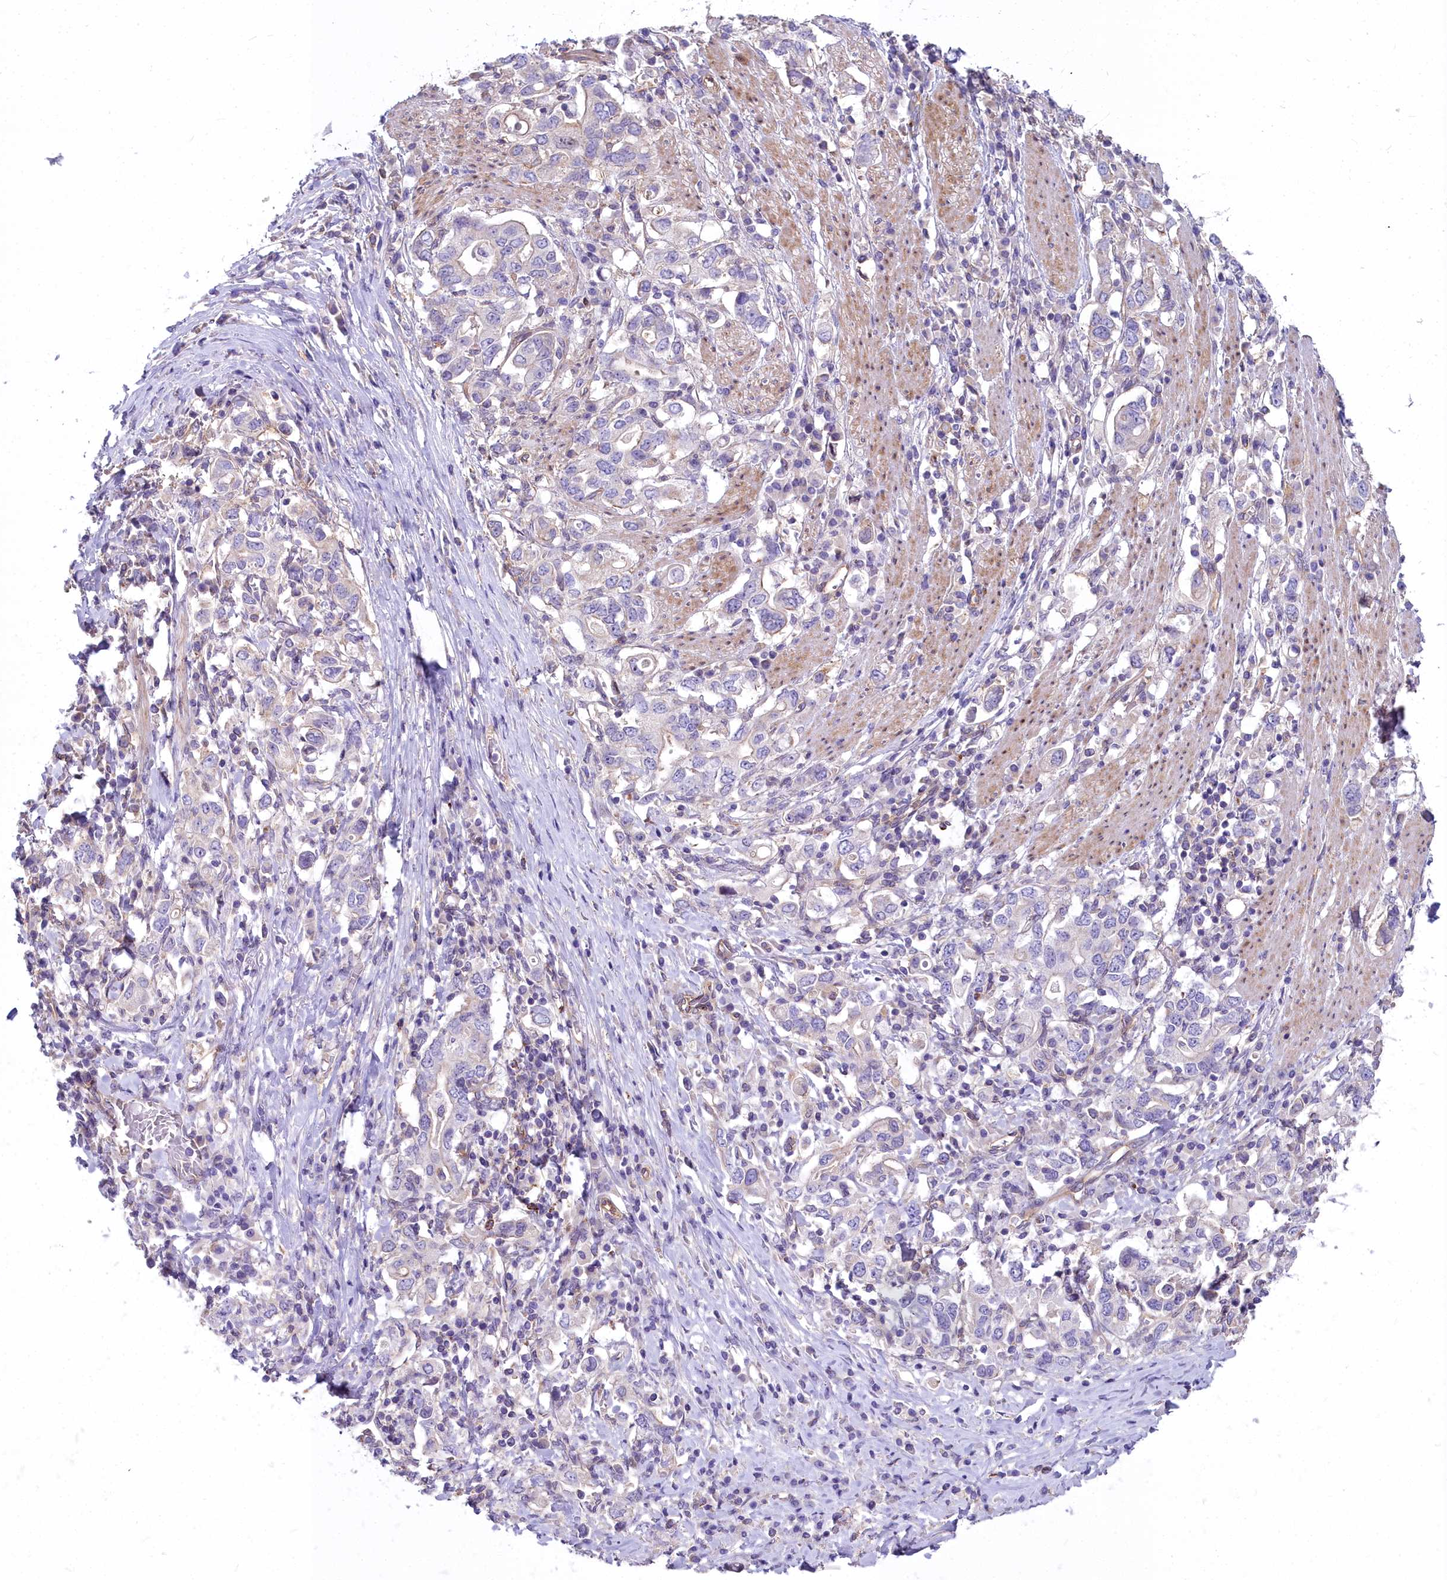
{"staining": {"intensity": "negative", "quantity": "none", "location": "none"}, "tissue": "stomach cancer", "cell_type": "Tumor cells", "image_type": "cancer", "snomed": [{"axis": "morphology", "description": "Adenocarcinoma, NOS"}, {"axis": "topography", "description": "Stomach, upper"}, {"axis": "topography", "description": "Stomach"}], "caption": "There is no significant staining in tumor cells of stomach adenocarcinoma.", "gene": "HLA-DOA", "patient": {"sex": "male", "age": 62}}